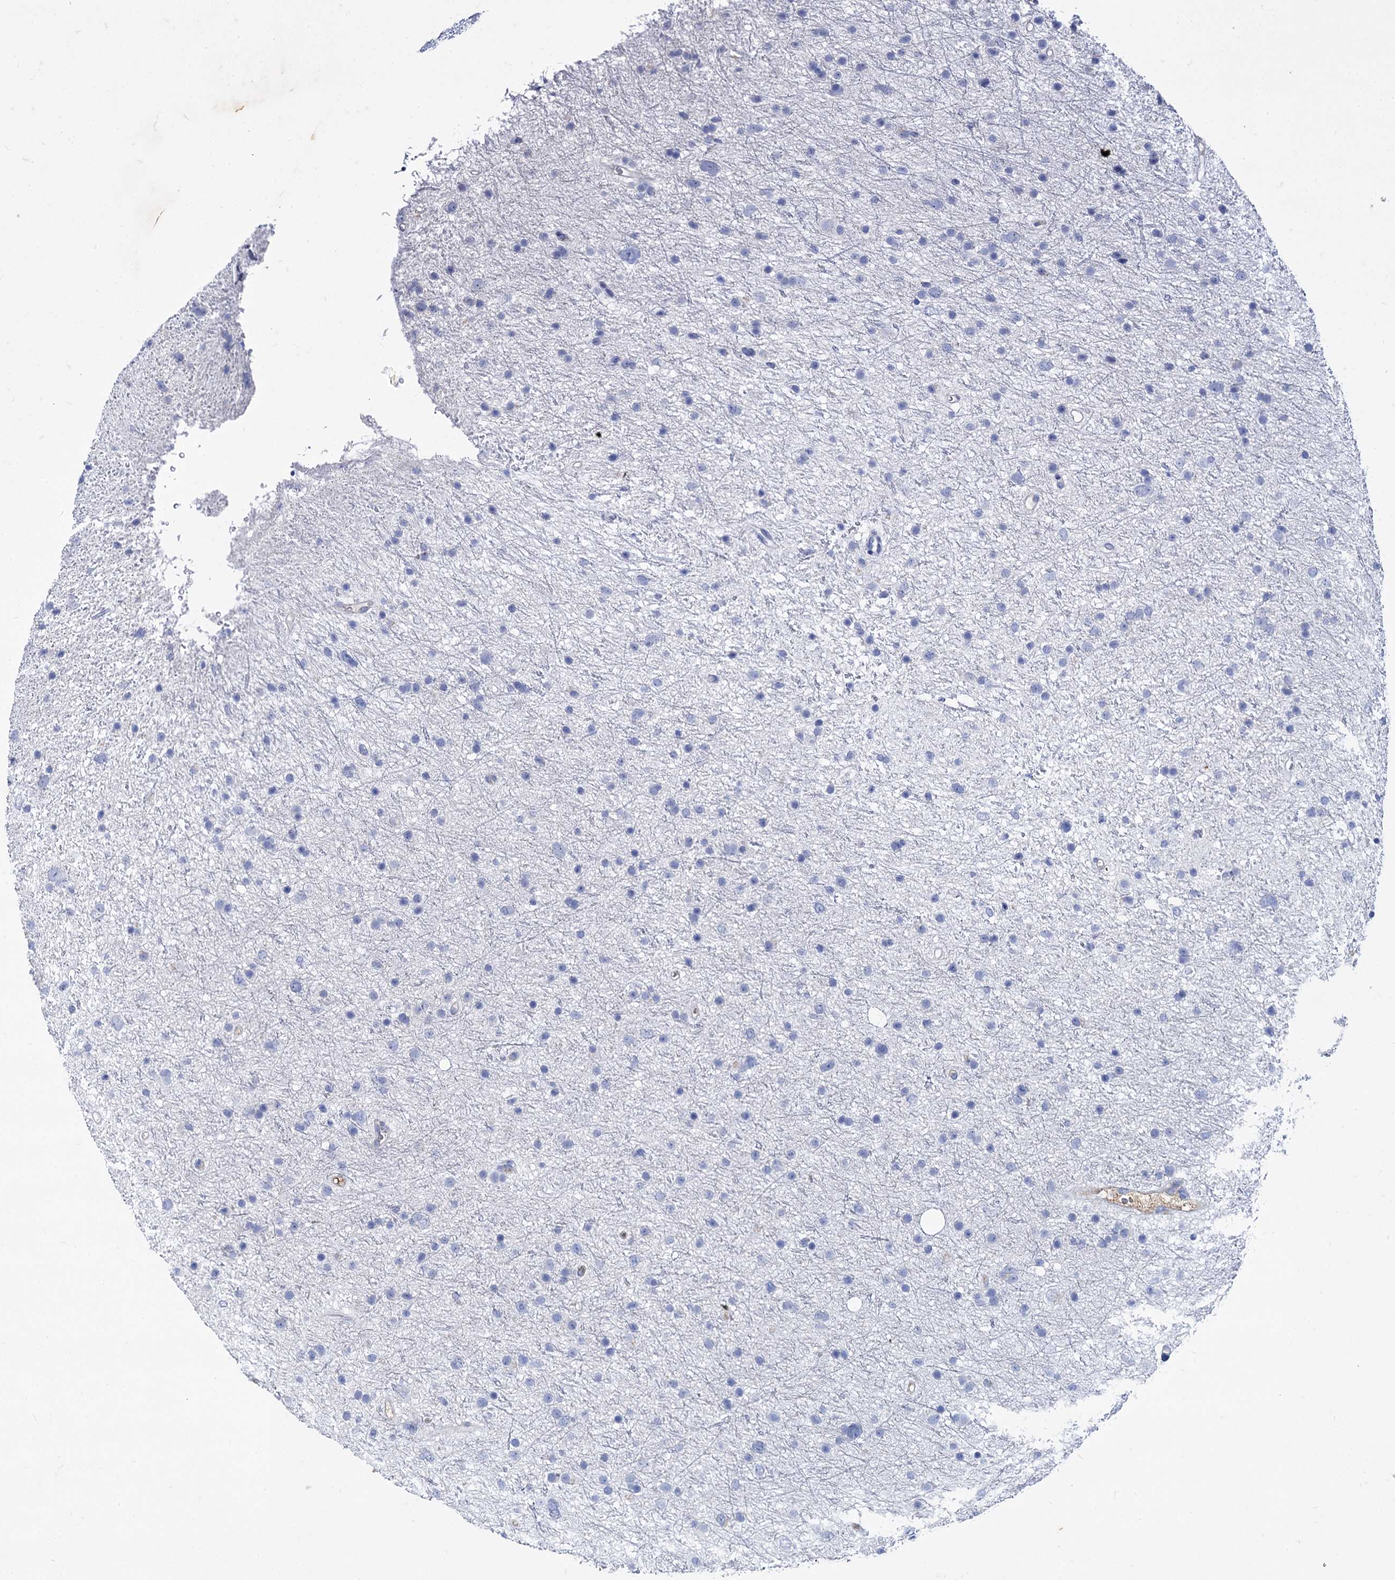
{"staining": {"intensity": "negative", "quantity": "none", "location": "none"}, "tissue": "glioma", "cell_type": "Tumor cells", "image_type": "cancer", "snomed": [{"axis": "morphology", "description": "Glioma, malignant, Low grade"}, {"axis": "topography", "description": "Cerebral cortex"}], "caption": "Immunohistochemistry (IHC) histopathology image of neoplastic tissue: human glioma stained with DAB demonstrates no significant protein positivity in tumor cells.", "gene": "TMEM72", "patient": {"sex": "female", "age": 39}}